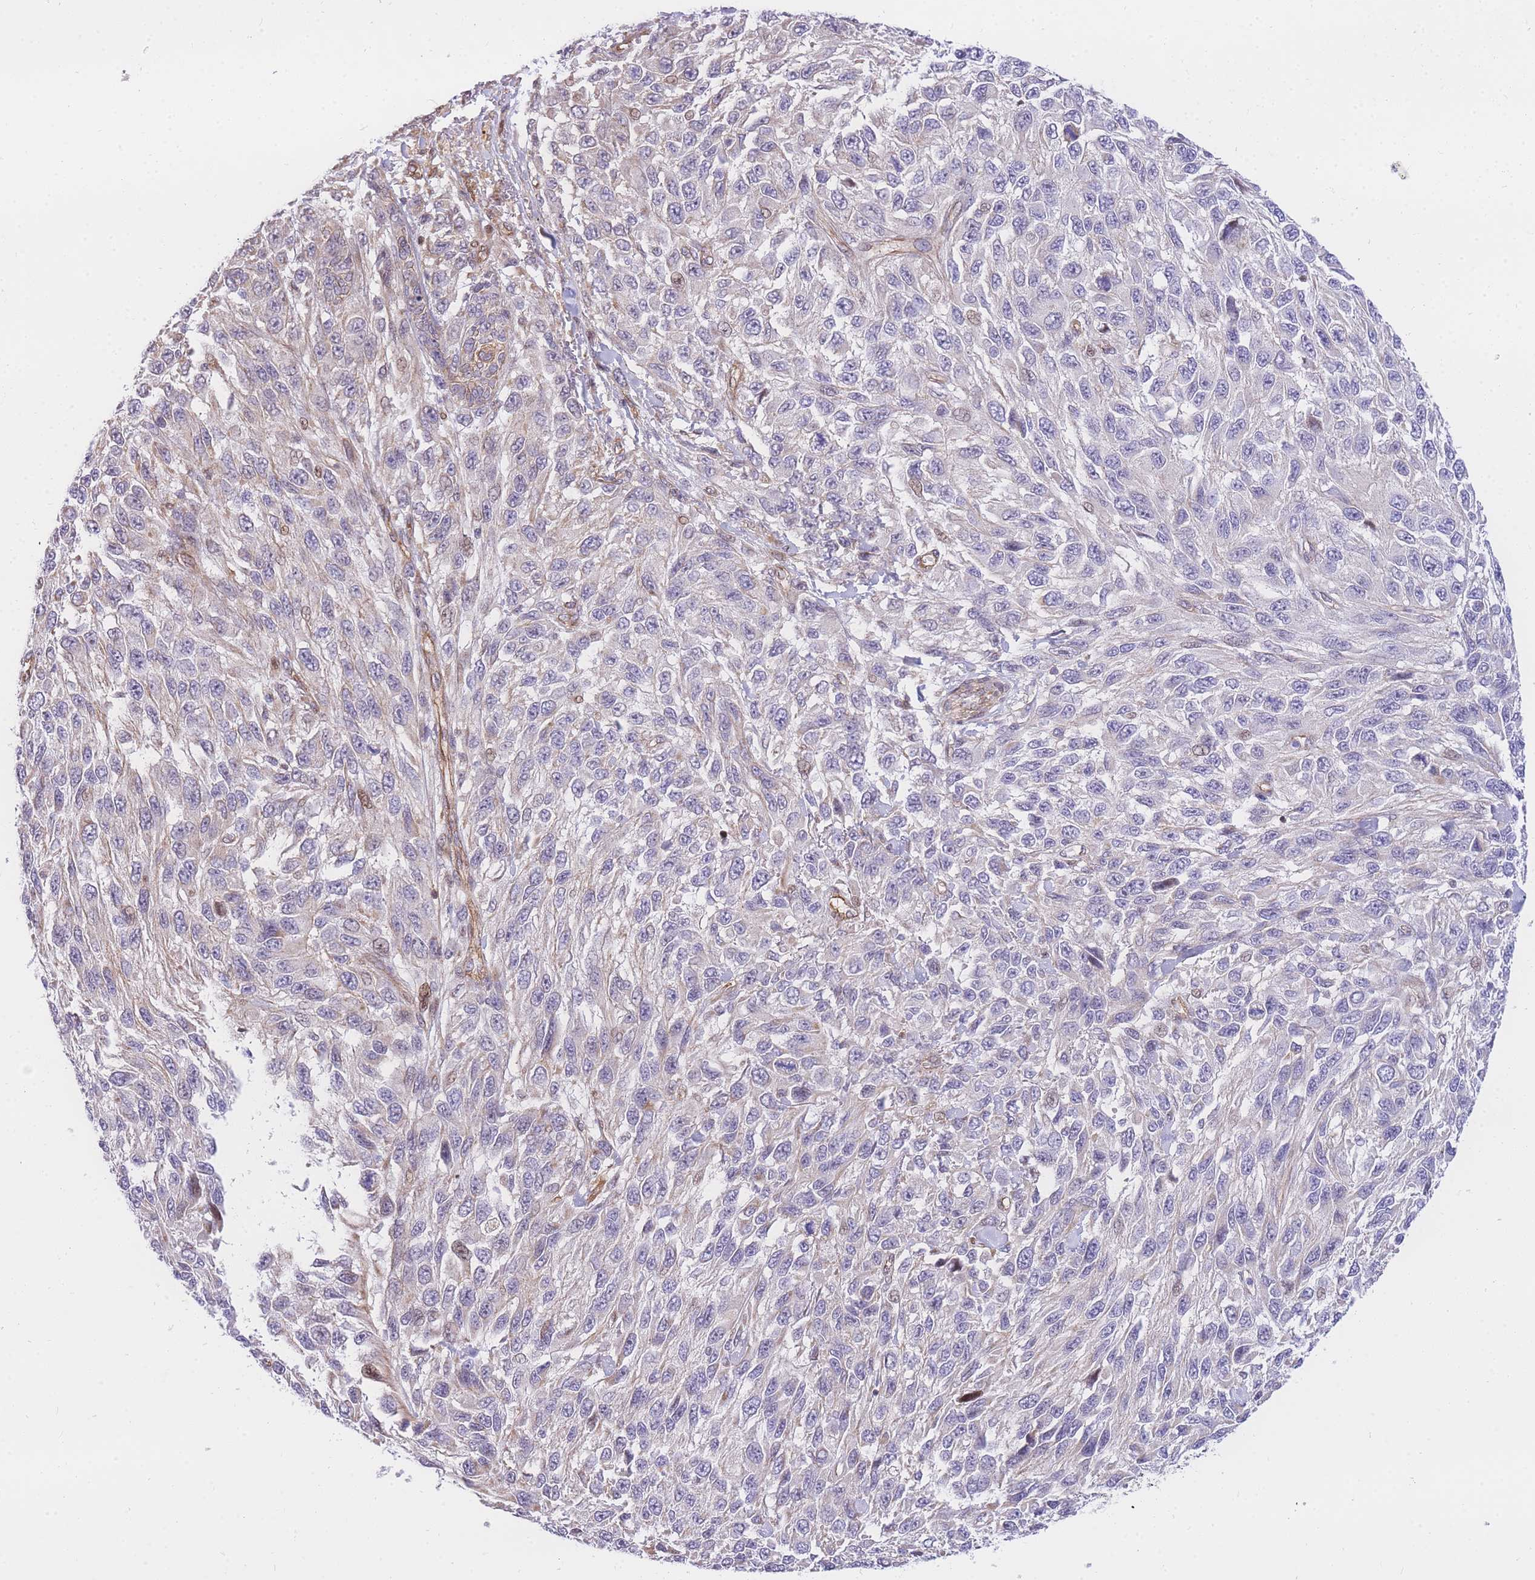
{"staining": {"intensity": "negative", "quantity": "none", "location": "none"}, "tissue": "melanoma", "cell_type": "Tumor cells", "image_type": "cancer", "snomed": [{"axis": "morphology", "description": "Malignant melanoma, NOS"}, {"axis": "topography", "description": "Skin"}], "caption": "The IHC photomicrograph has no significant staining in tumor cells of malignant melanoma tissue. (DAB immunohistochemistry, high magnification).", "gene": "S100PBP", "patient": {"sex": "female", "age": 96}}